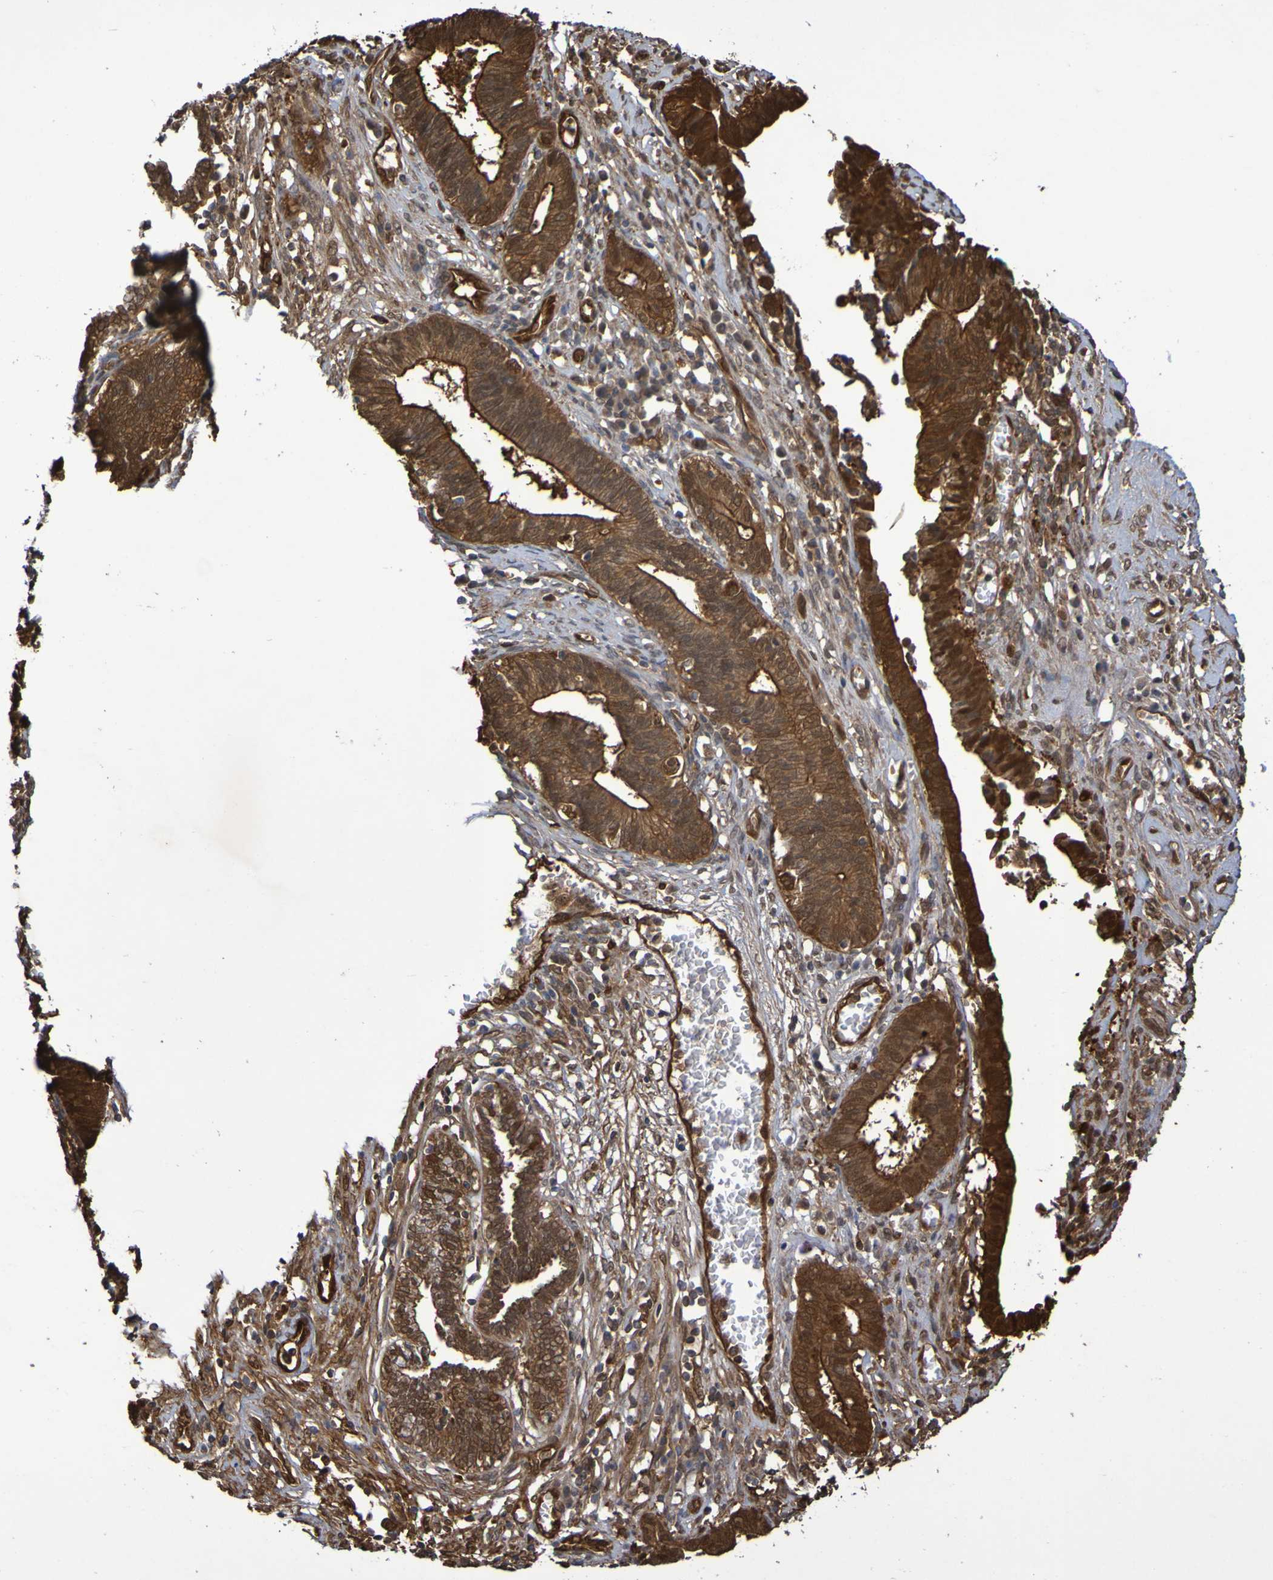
{"staining": {"intensity": "strong", "quantity": ">75%", "location": "cytoplasmic/membranous"}, "tissue": "cervical cancer", "cell_type": "Tumor cells", "image_type": "cancer", "snomed": [{"axis": "morphology", "description": "Adenocarcinoma, NOS"}, {"axis": "topography", "description": "Cervix"}], "caption": "A high amount of strong cytoplasmic/membranous expression is appreciated in approximately >75% of tumor cells in cervical cancer tissue. Using DAB (3,3'-diaminobenzidine) (brown) and hematoxylin (blue) stains, captured at high magnification using brightfield microscopy.", "gene": "SERPINB6", "patient": {"sex": "female", "age": 44}}